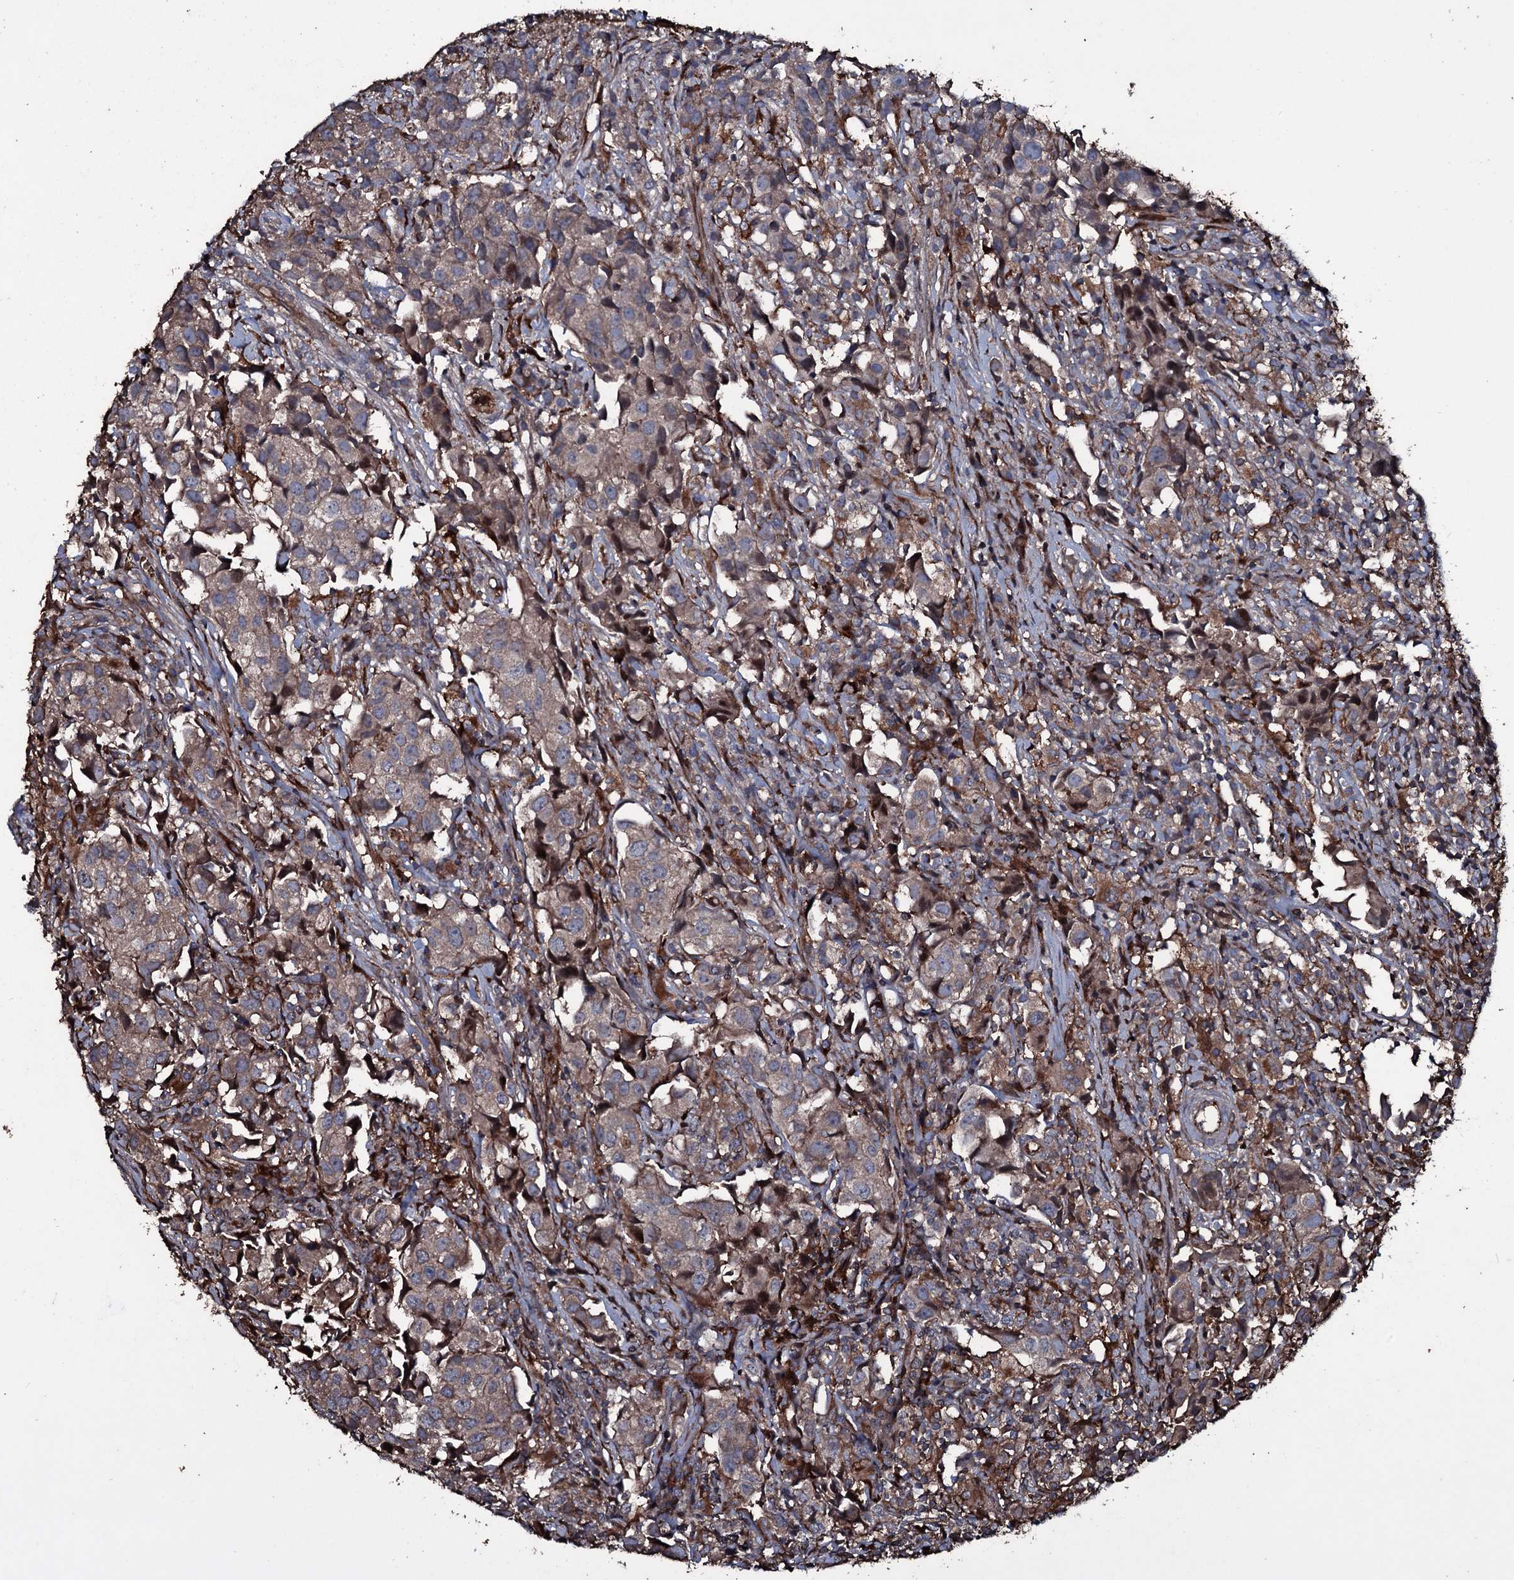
{"staining": {"intensity": "weak", "quantity": "25%-75%", "location": "cytoplasmic/membranous"}, "tissue": "urothelial cancer", "cell_type": "Tumor cells", "image_type": "cancer", "snomed": [{"axis": "morphology", "description": "Urothelial carcinoma, High grade"}, {"axis": "topography", "description": "Urinary bladder"}], "caption": "Weak cytoplasmic/membranous expression is identified in approximately 25%-75% of tumor cells in high-grade urothelial carcinoma. (Stains: DAB (3,3'-diaminobenzidine) in brown, nuclei in blue, Microscopy: brightfield microscopy at high magnification).", "gene": "ZSWIM8", "patient": {"sex": "female", "age": 75}}